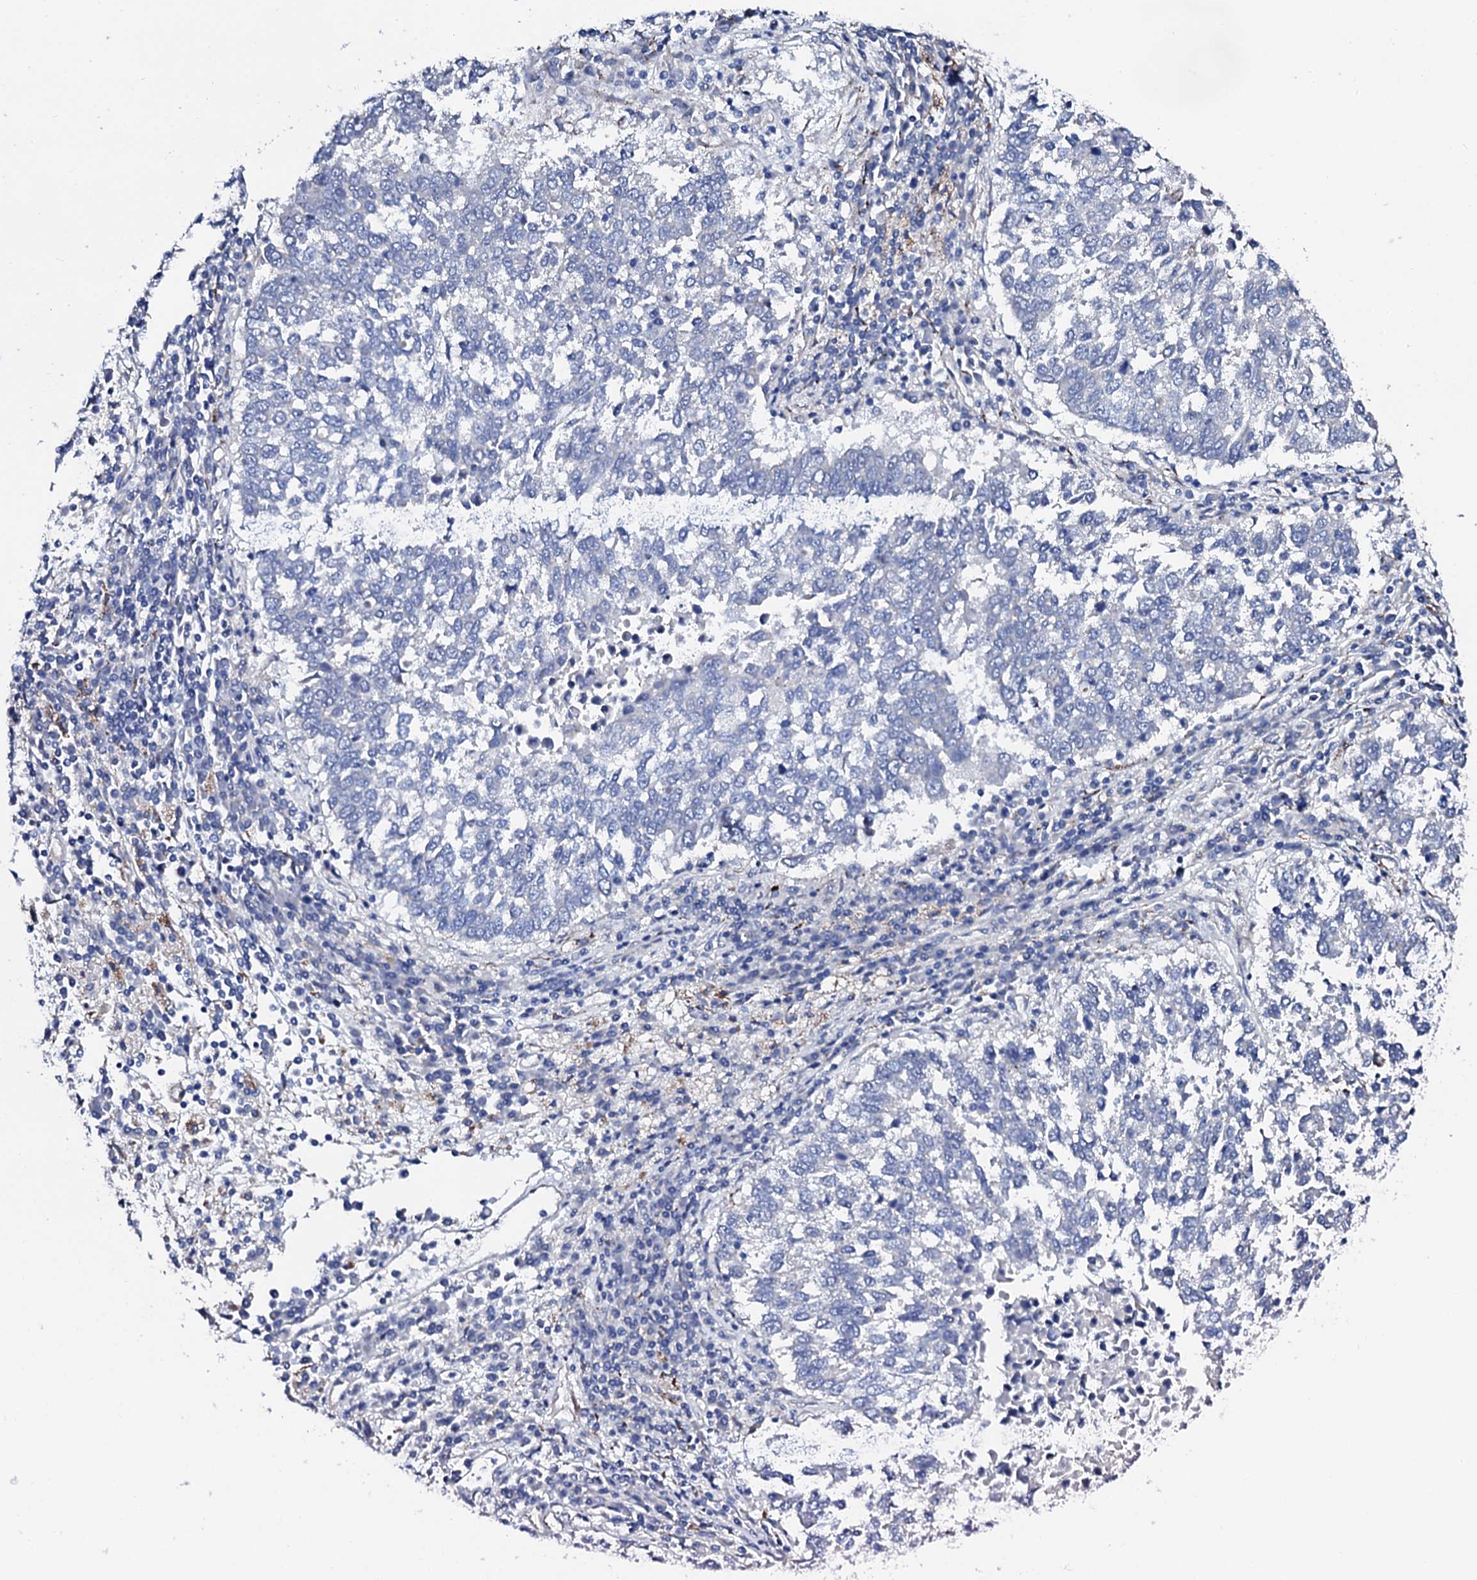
{"staining": {"intensity": "negative", "quantity": "none", "location": "none"}, "tissue": "lung cancer", "cell_type": "Tumor cells", "image_type": "cancer", "snomed": [{"axis": "morphology", "description": "Squamous cell carcinoma, NOS"}, {"axis": "topography", "description": "Lung"}], "caption": "Immunohistochemistry (IHC) of human lung cancer displays no staining in tumor cells. (Stains: DAB (3,3'-diaminobenzidine) immunohistochemistry (IHC) with hematoxylin counter stain, Microscopy: brightfield microscopy at high magnification).", "gene": "KLHL32", "patient": {"sex": "male", "age": 73}}